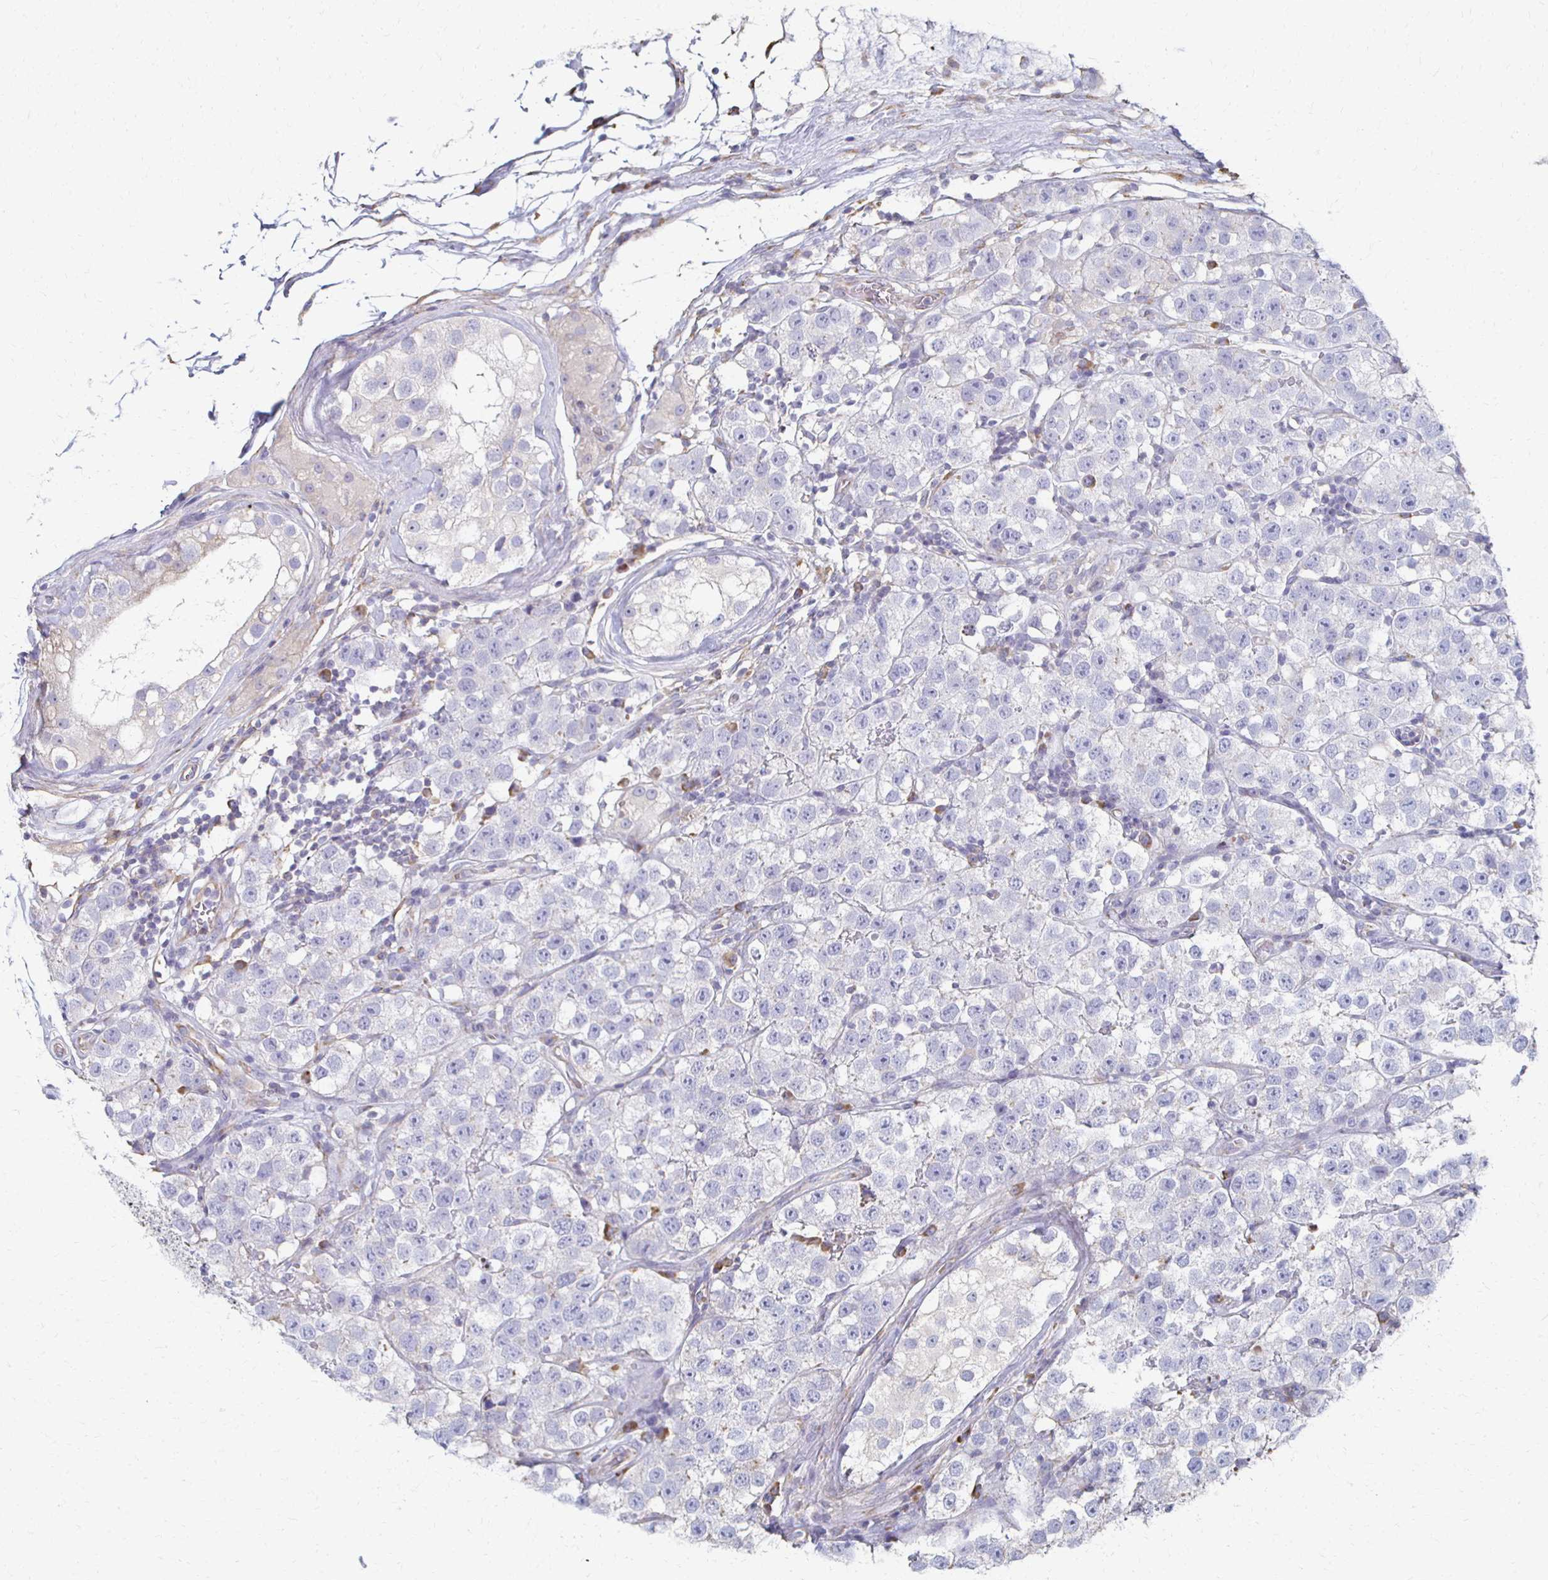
{"staining": {"intensity": "negative", "quantity": "none", "location": "none"}, "tissue": "testis cancer", "cell_type": "Tumor cells", "image_type": "cancer", "snomed": [{"axis": "morphology", "description": "Seminoma, NOS"}, {"axis": "topography", "description": "Testis"}], "caption": "This is an immunohistochemistry image of human testis cancer (seminoma). There is no positivity in tumor cells.", "gene": "ATP1A3", "patient": {"sex": "male", "age": 34}}